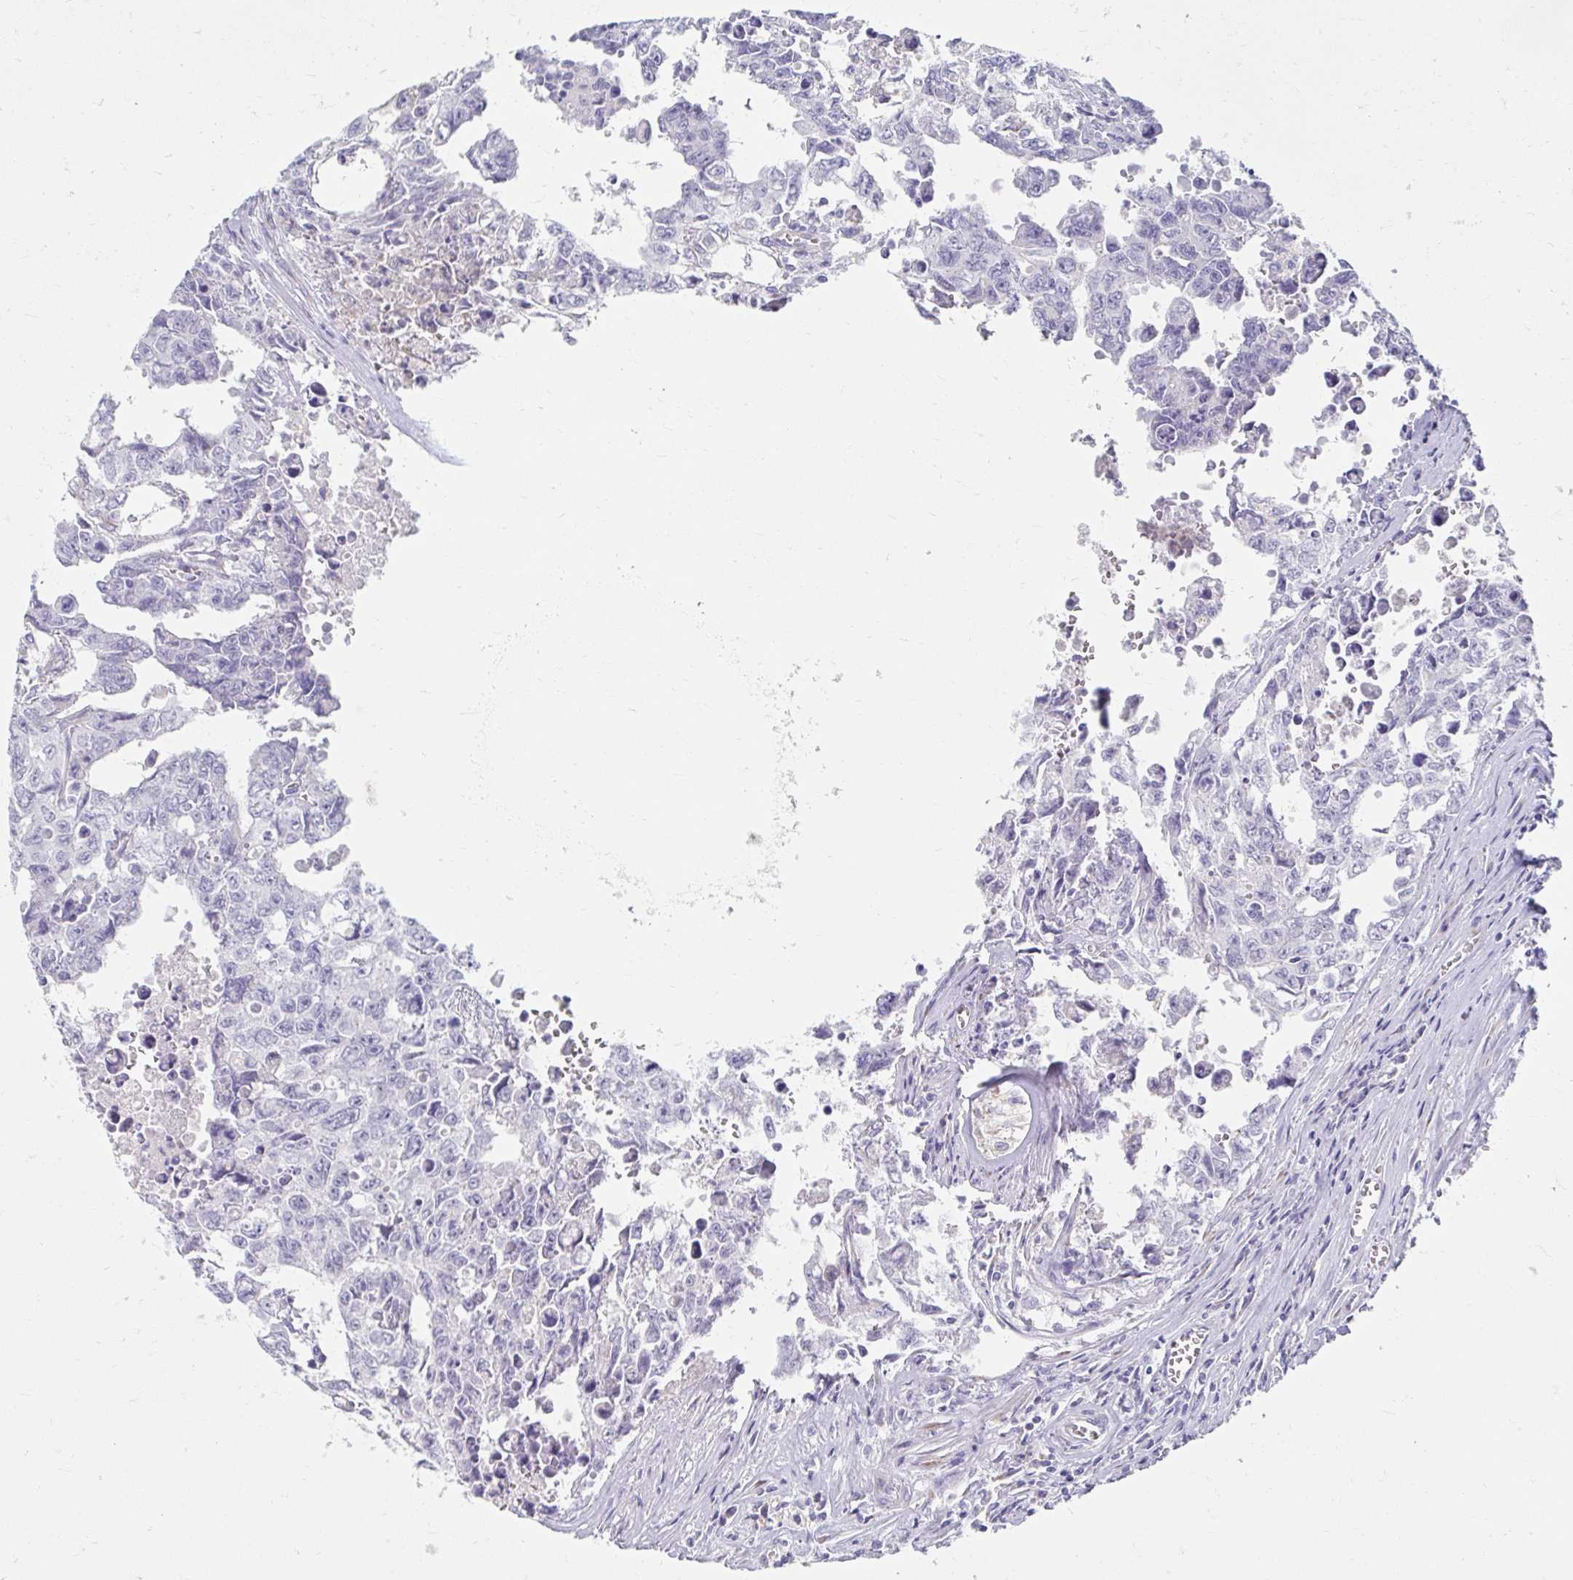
{"staining": {"intensity": "negative", "quantity": "none", "location": "none"}, "tissue": "testis cancer", "cell_type": "Tumor cells", "image_type": "cancer", "snomed": [{"axis": "morphology", "description": "Carcinoma, Embryonal, NOS"}, {"axis": "topography", "description": "Testis"}], "caption": "IHC of testis cancer shows no expression in tumor cells. The staining is performed using DAB (3,3'-diaminobenzidine) brown chromogen with nuclei counter-stained in using hematoxylin.", "gene": "MYLK2", "patient": {"sex": "male", "age": 24}}